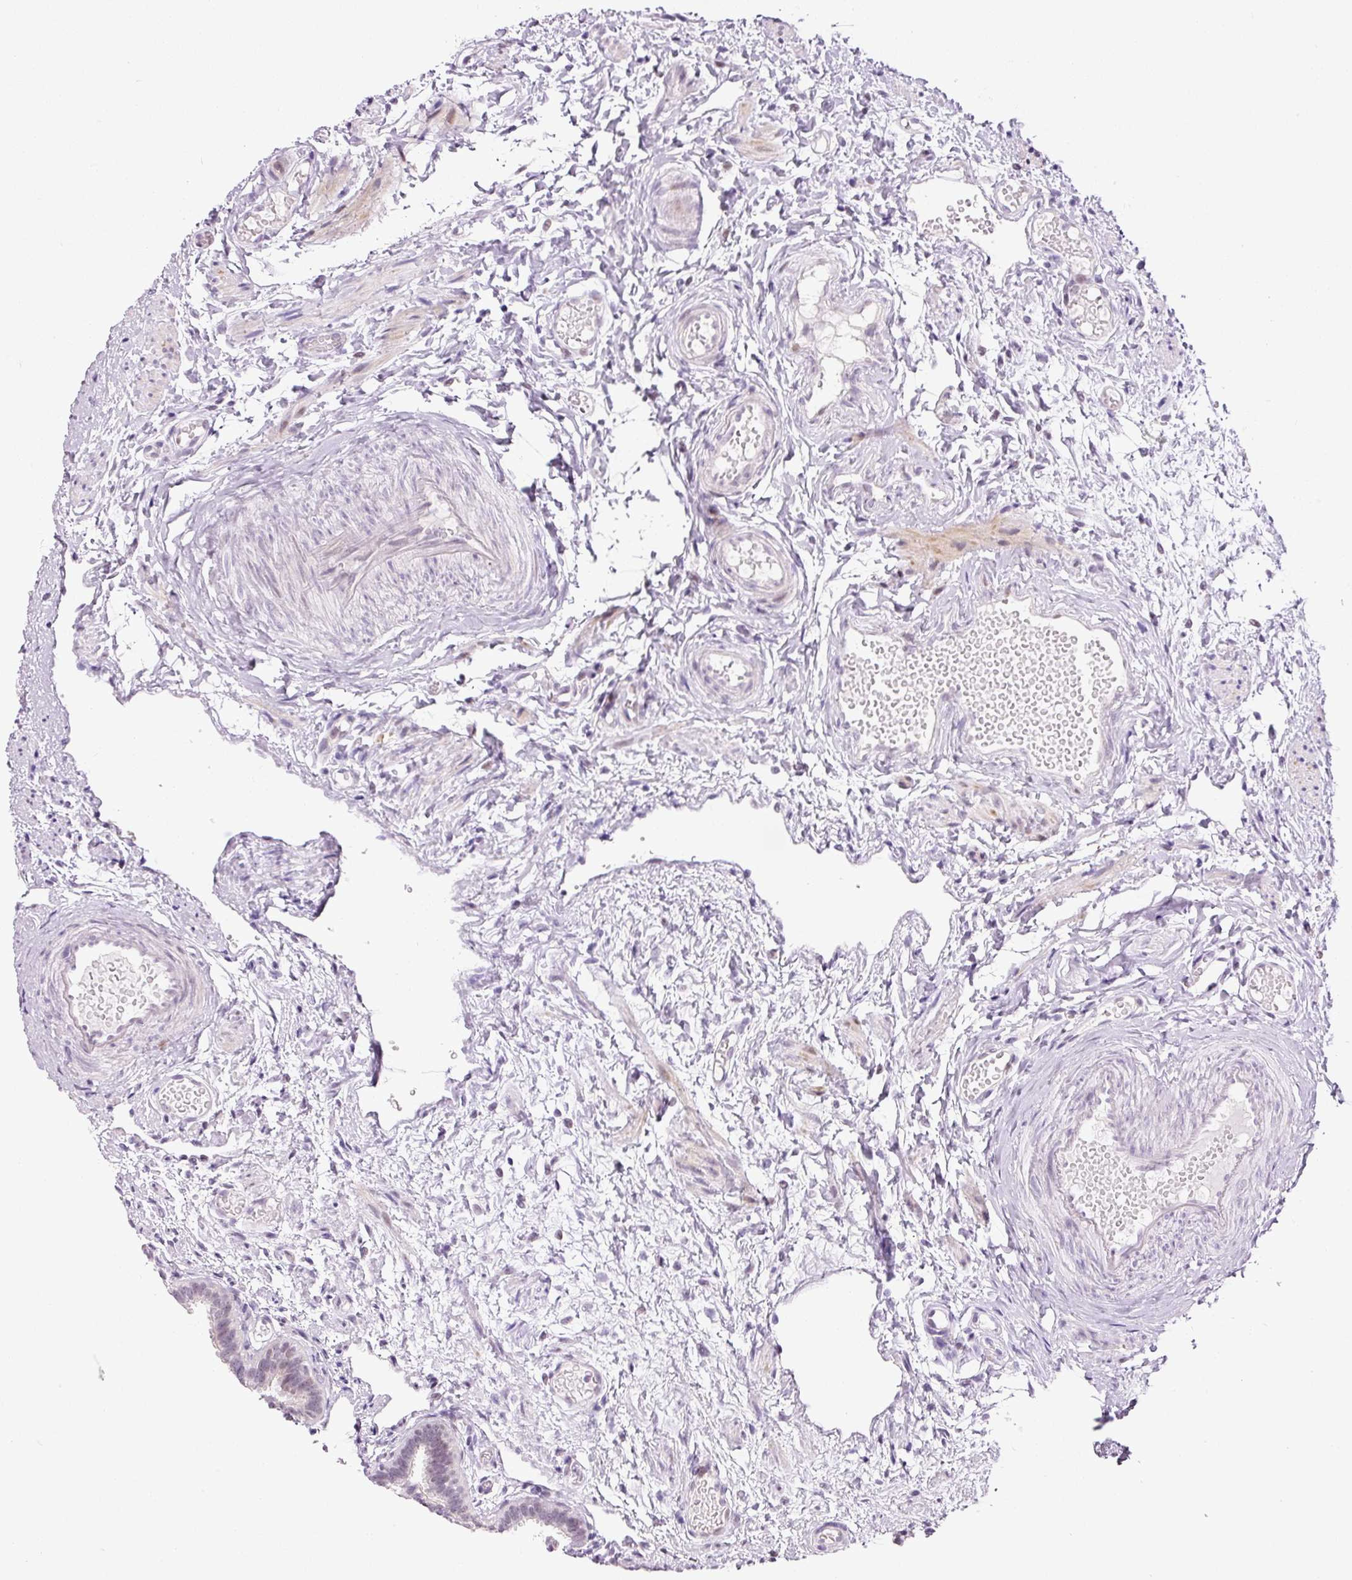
{"staining": {"intensity": "weak", "quantity": "25%-75%", "location": "nuclear"}, "tissue": "fallopian tube", "cell_type": "Glandular cells", "image_type": "normal", "snomed": [{"axis": "morphology", "description": "Normal tissue, NOS"}, {"axis": "topography", "description": "Fallopian tube"}], "caption": "Brown immunohistochemical staining in benign human fallopian tube exhibits weak nuclear expression in approximately 25%-75% of glandular cells. (DAB (3,3'-diaminobenzidine) IHC, brown staining for protein, blue staining for nuclei).", "gene": "ANKRD20A1", "patient": {"sex": "female", "age": 37}}